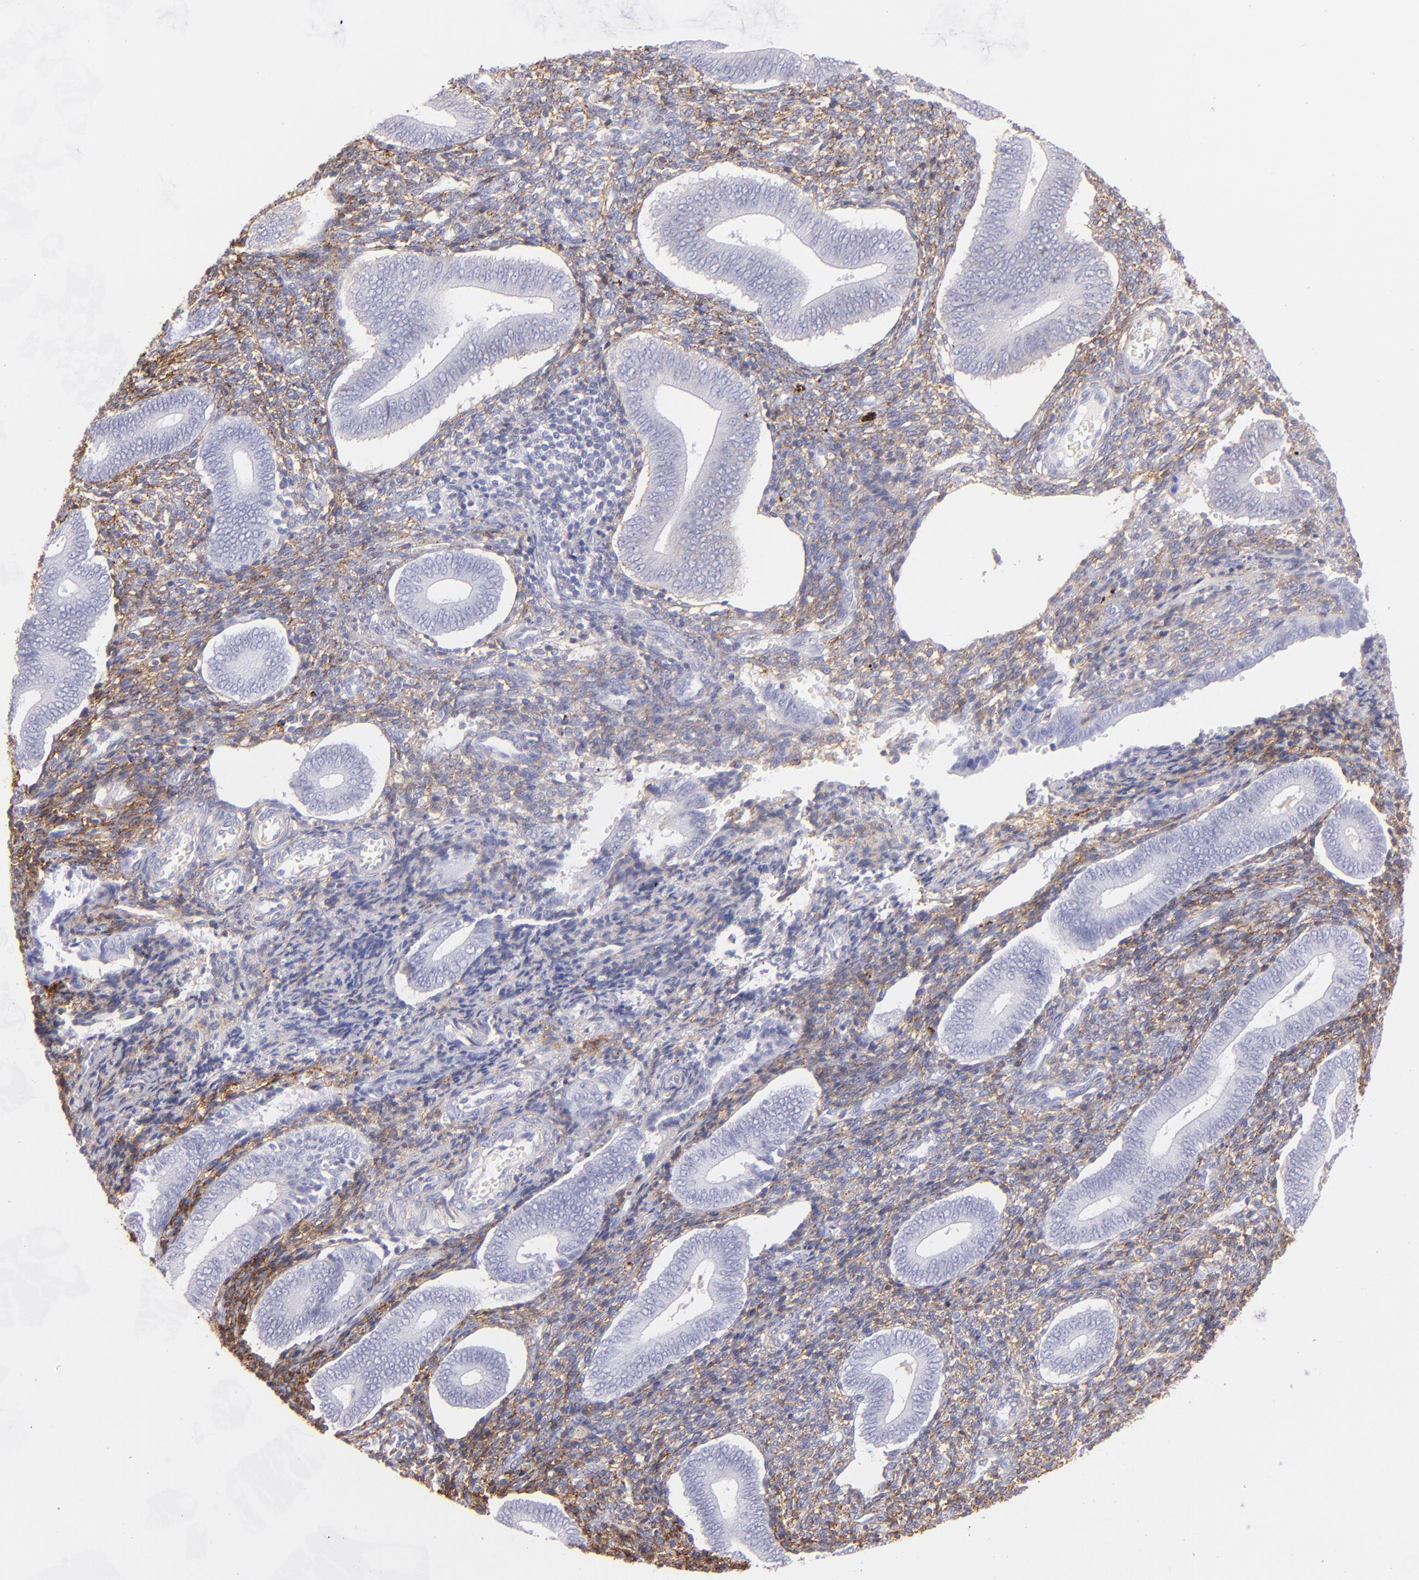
{"staining": {"intensity": "moderate", "quantity": "25%-75%", "location": "cytoplasmic/membranous"}, "tissue": "endometrium", "cell_type": "Cells in endometrial stroma", "image_type": "normal", "snomed": [{"axis": "morphology", "description": "Normal tissue, NOS"}, {"axis": "topography", "description": "Uterus"}, {"axis": "topography", "description": "Endometrium"}], "caption": "A high-resolution micrograph shows immunohistochemistry staining of normal endometrium, which exhibits moderate cytoplasmic/membranous positivity in about 25%-75% of cells in endometrial stroma. (DAB (3,3'-diaminobenzidine) IHC with brightfield microscopy, high magnification).", "gene": "CD81", "patient": {"sex": "female", "age": 33}}